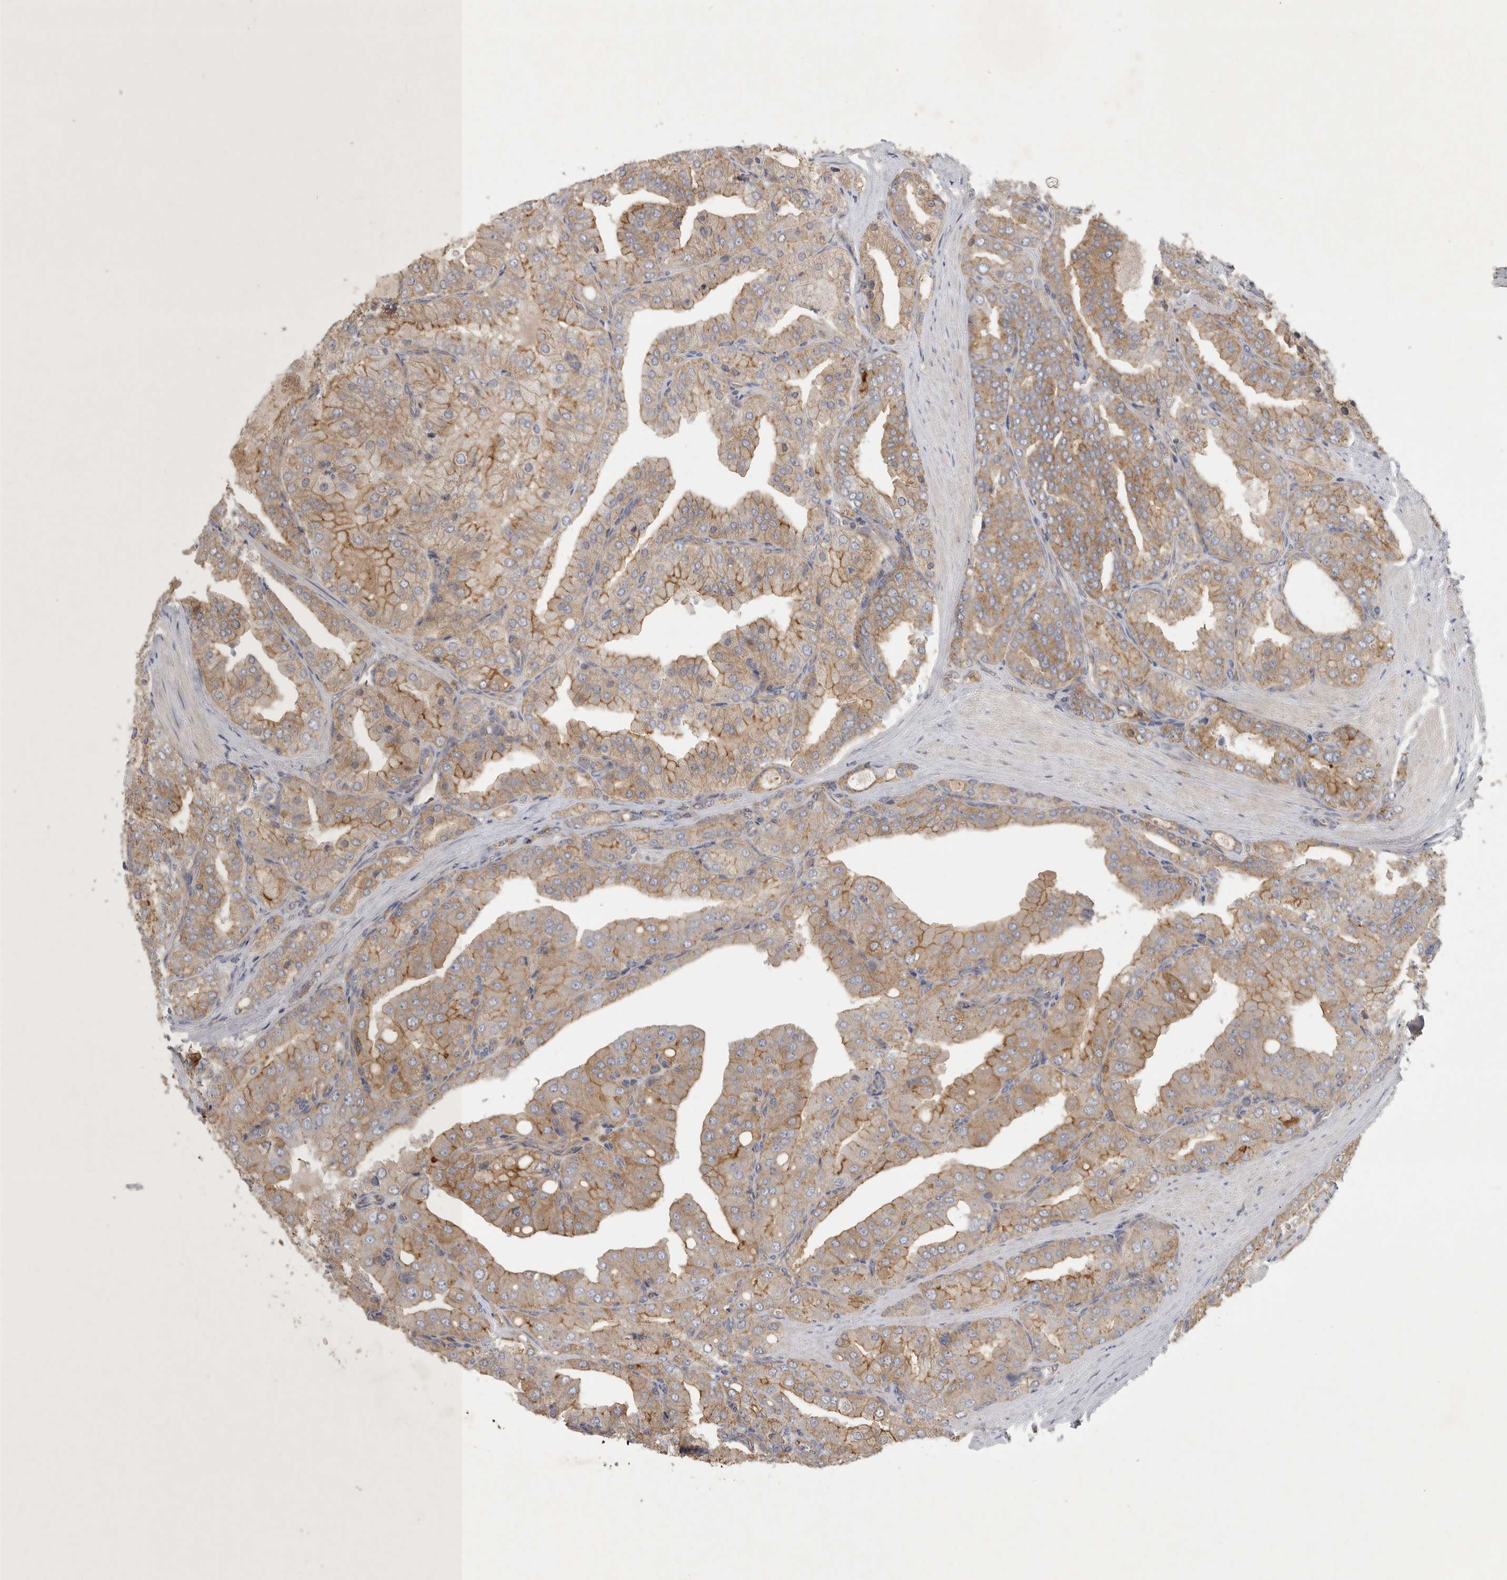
{"staining": {"intensity": "moderate", "quantity": ">75%", "location": "cytoplasmic/membranous"}, "tissue": "prostate cancer", "cell_type": "Tumor cells", "image_type": "cancer", "snomed": [{"axis": "morphology", "description": "Adenocarcinoma, High grade"}, {"axis": "topography", "description": "Prostate"}], "caption": "Immunohistochemistry of adenocarcinoma (high-grade) (prostate) reveals medium levels of moderate cytoplasmic/membranous staining in about >75% of tumor cells. (DAB IHC with brightfield microscopy, high magnification).", "gene": "MLPH", "patient": {"sex": "male", "age": 50}}